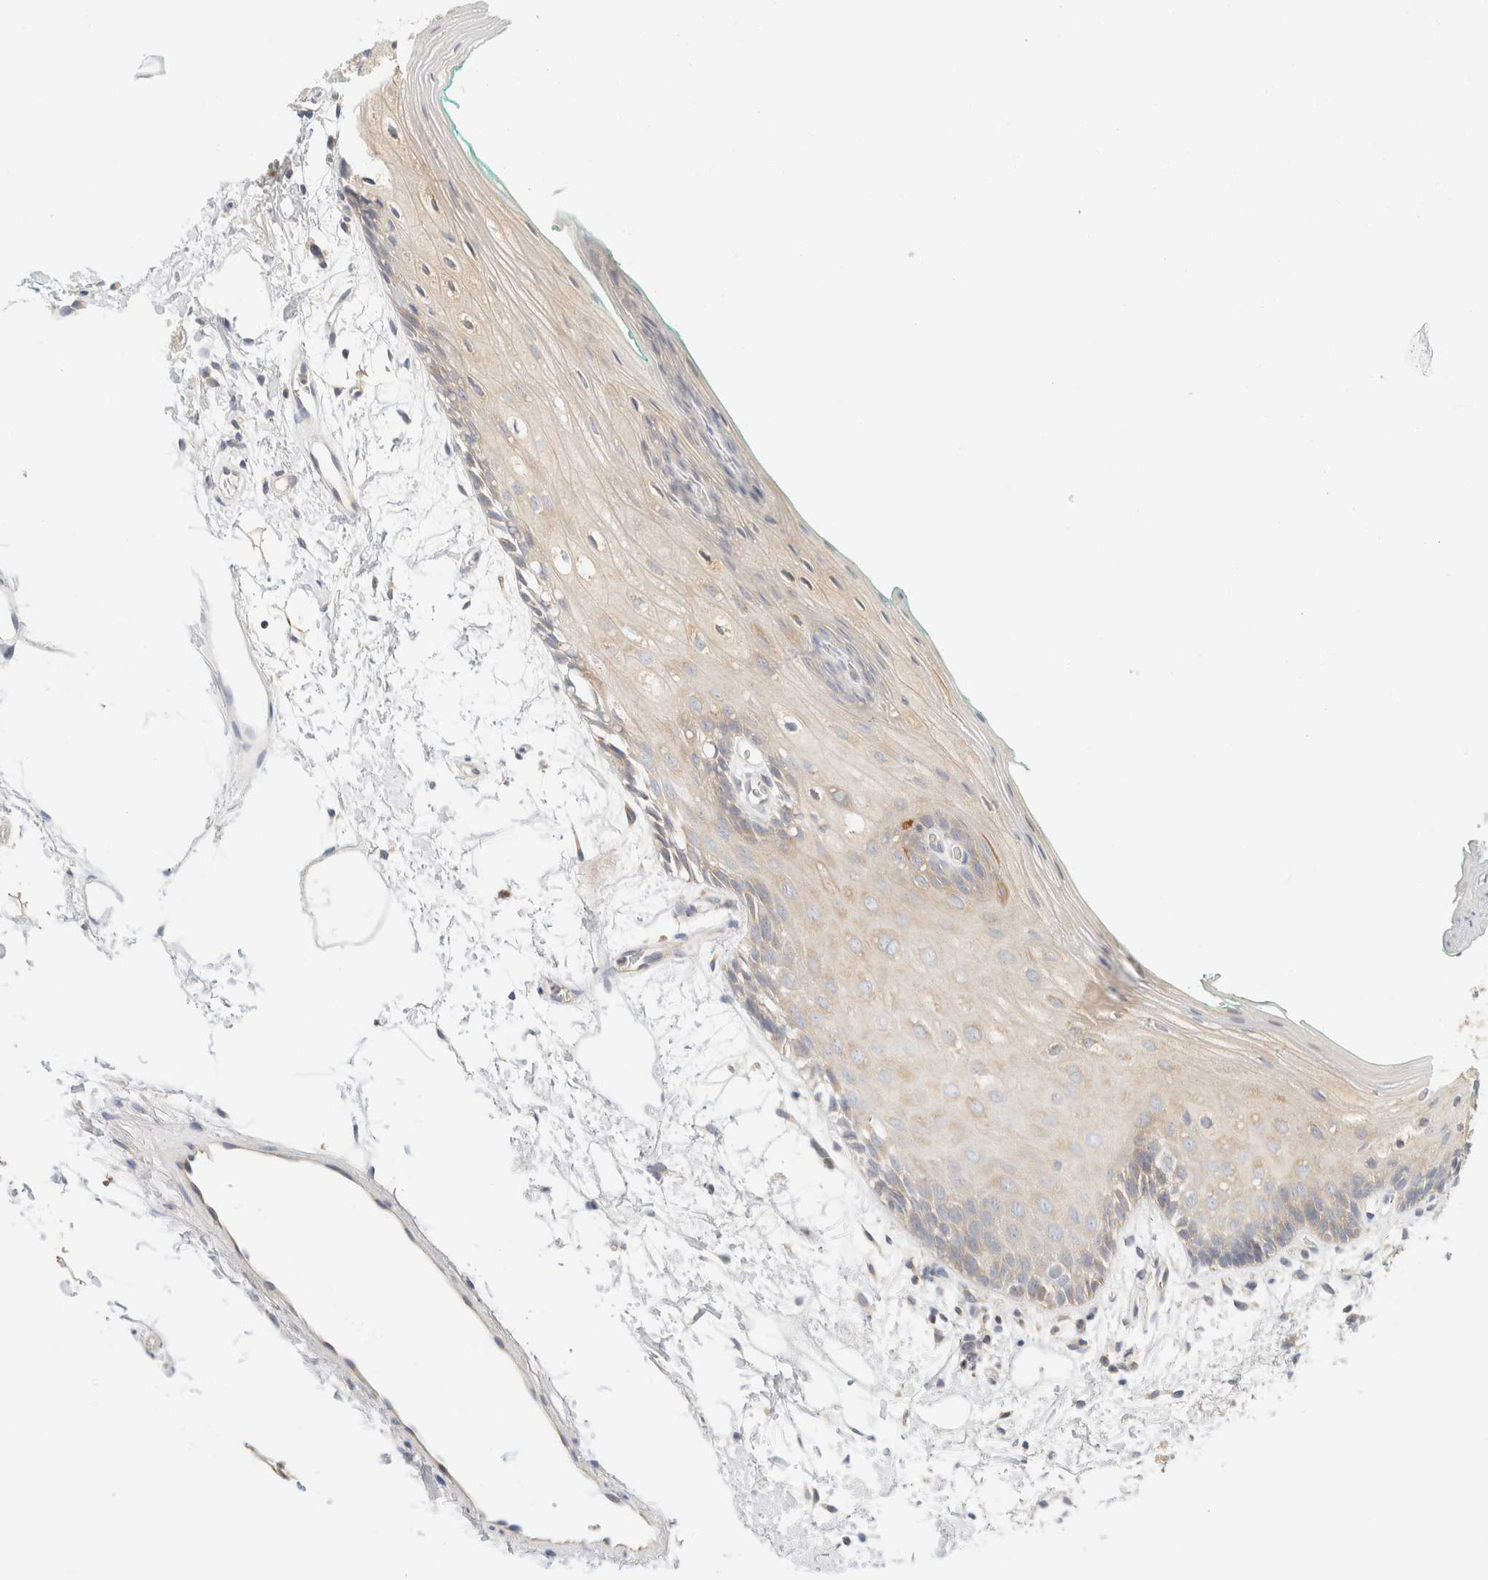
{"staining": {"intensity": "weak", "quantity": "<25%", "location": "cytoplasmic/membranous"}, "tissue": "oral mucosa", "cell_type": "Squamous epithelial cells", "image_type": "normal", "snomed": [{"axis": "morphology", "description": "Normal tissue, NOS"}, {"axis": "topography", "description": "Skeletal muscle"}, {"axis": "topography", "description": "Oral tissue"}, {"axis": "topography", "description": "Peripheral nerve tissue"}], "caption": "Immunohistochemistry (IHC) image of benign oral mucosa: oral mucosa stained with DAB (3,3'-diaminobenzidine) demonstrates no significant protein expression in squamous epithelial cells. (Brightfield microscopy of DAB (3,3'-diaminobenzidine) immunohistochemistry at high magnification).", "gene": "SH3GLB2", "patient": {"sex": "female", "age": 84}}